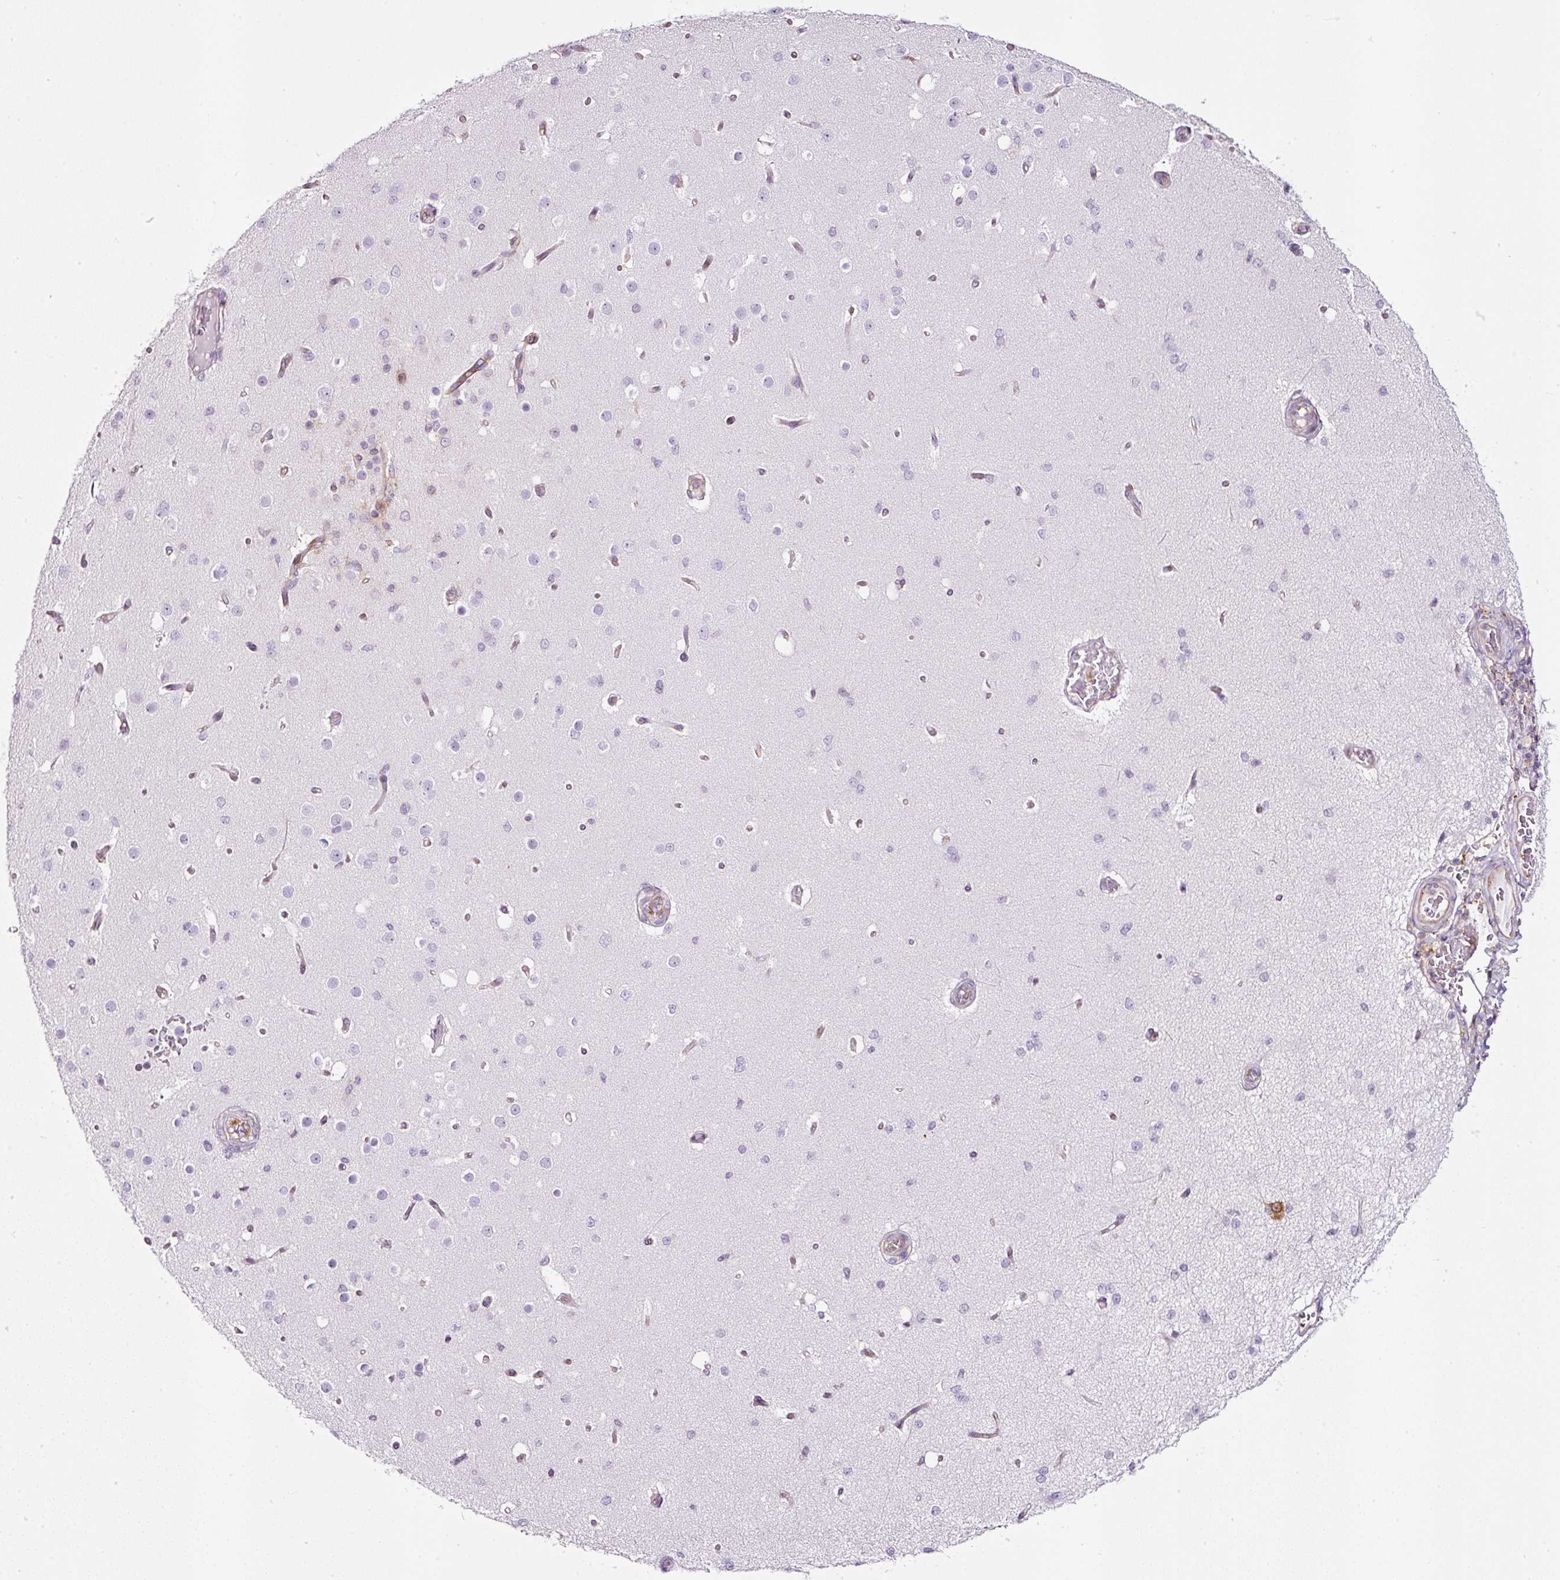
{"staining": {"intensity": "moderate", "quantity": "25%-75%", "location": "cytoplasmic/membranous"}, "tissue": "cerebral cortex", "cell_type": "Endothelial cells", "image_type": "normal", "snomed": [{"axis": "morphology", "description": "Normal tissue, NOS"}, {"axis": "morphology", "description": "Inflammation, NOS"}, {"axis": "topography", "description": "Cerebral cortex"}], "caption": "A photomicrograph showing moderate cytoplasmic/membranous staining in about 25%-75% of endothelial cells in normal cerebral cortex, as visualized by brown immunohistochemical staining.", "gene": "SCNM1", "patient": {"sex": "male", "age": 6}}